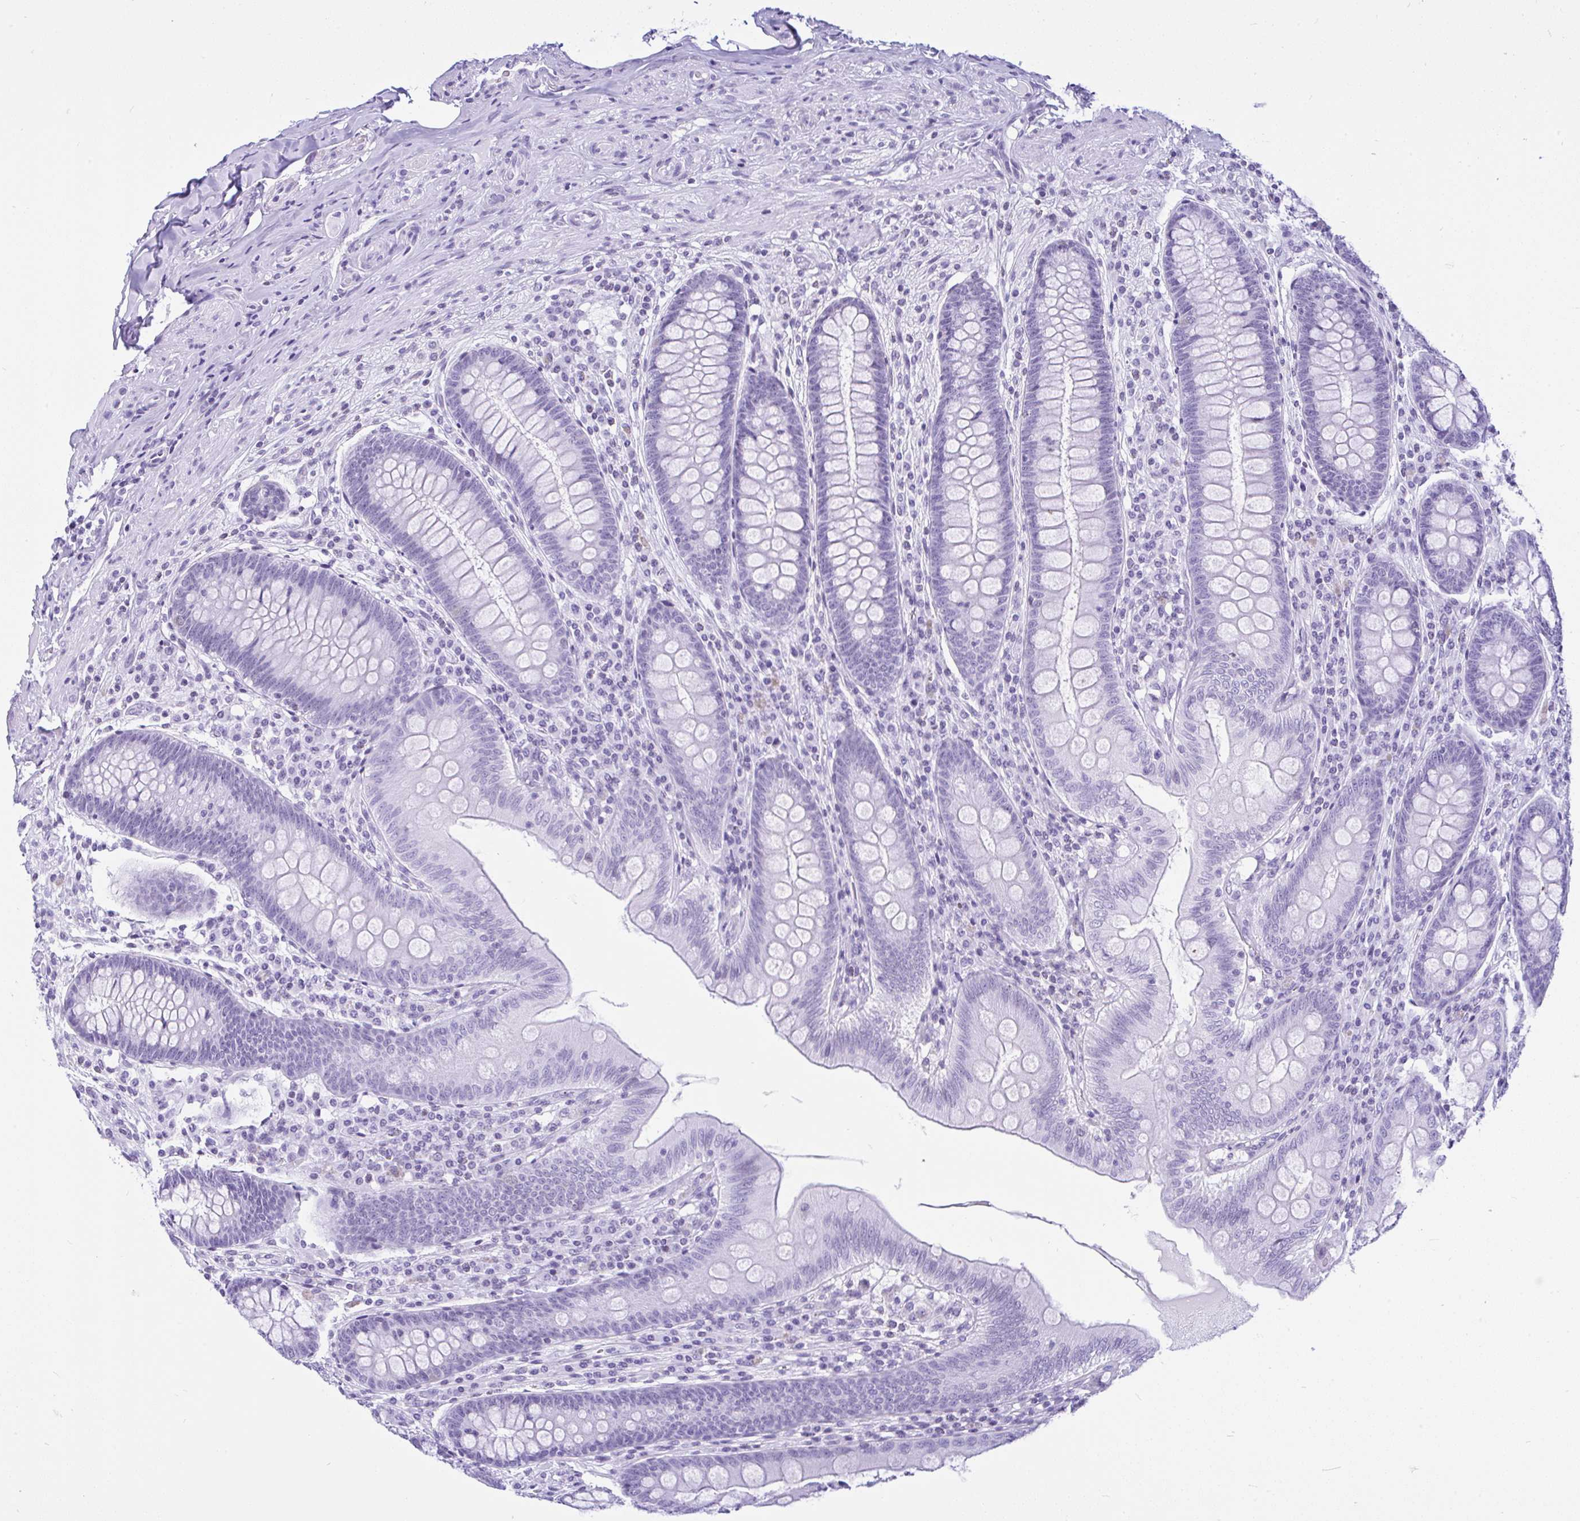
{"staining": {"intensity": "negative", "quantity": "none", "location": "none"}, "tissue": "appendix", "cell_type": "Glandular cells", "image_type": "normal", "snomed": [{"axis": "morphology", "description": "Normal tissue, NOS"}, {"axis": "topography", "description": "Appendix"}], "caption": "An image of appendix stained for a protein demonstrates no brown staining in glandular cells.", "gene": "KRT27", "patient": {"sex": "male", "age": 71}}